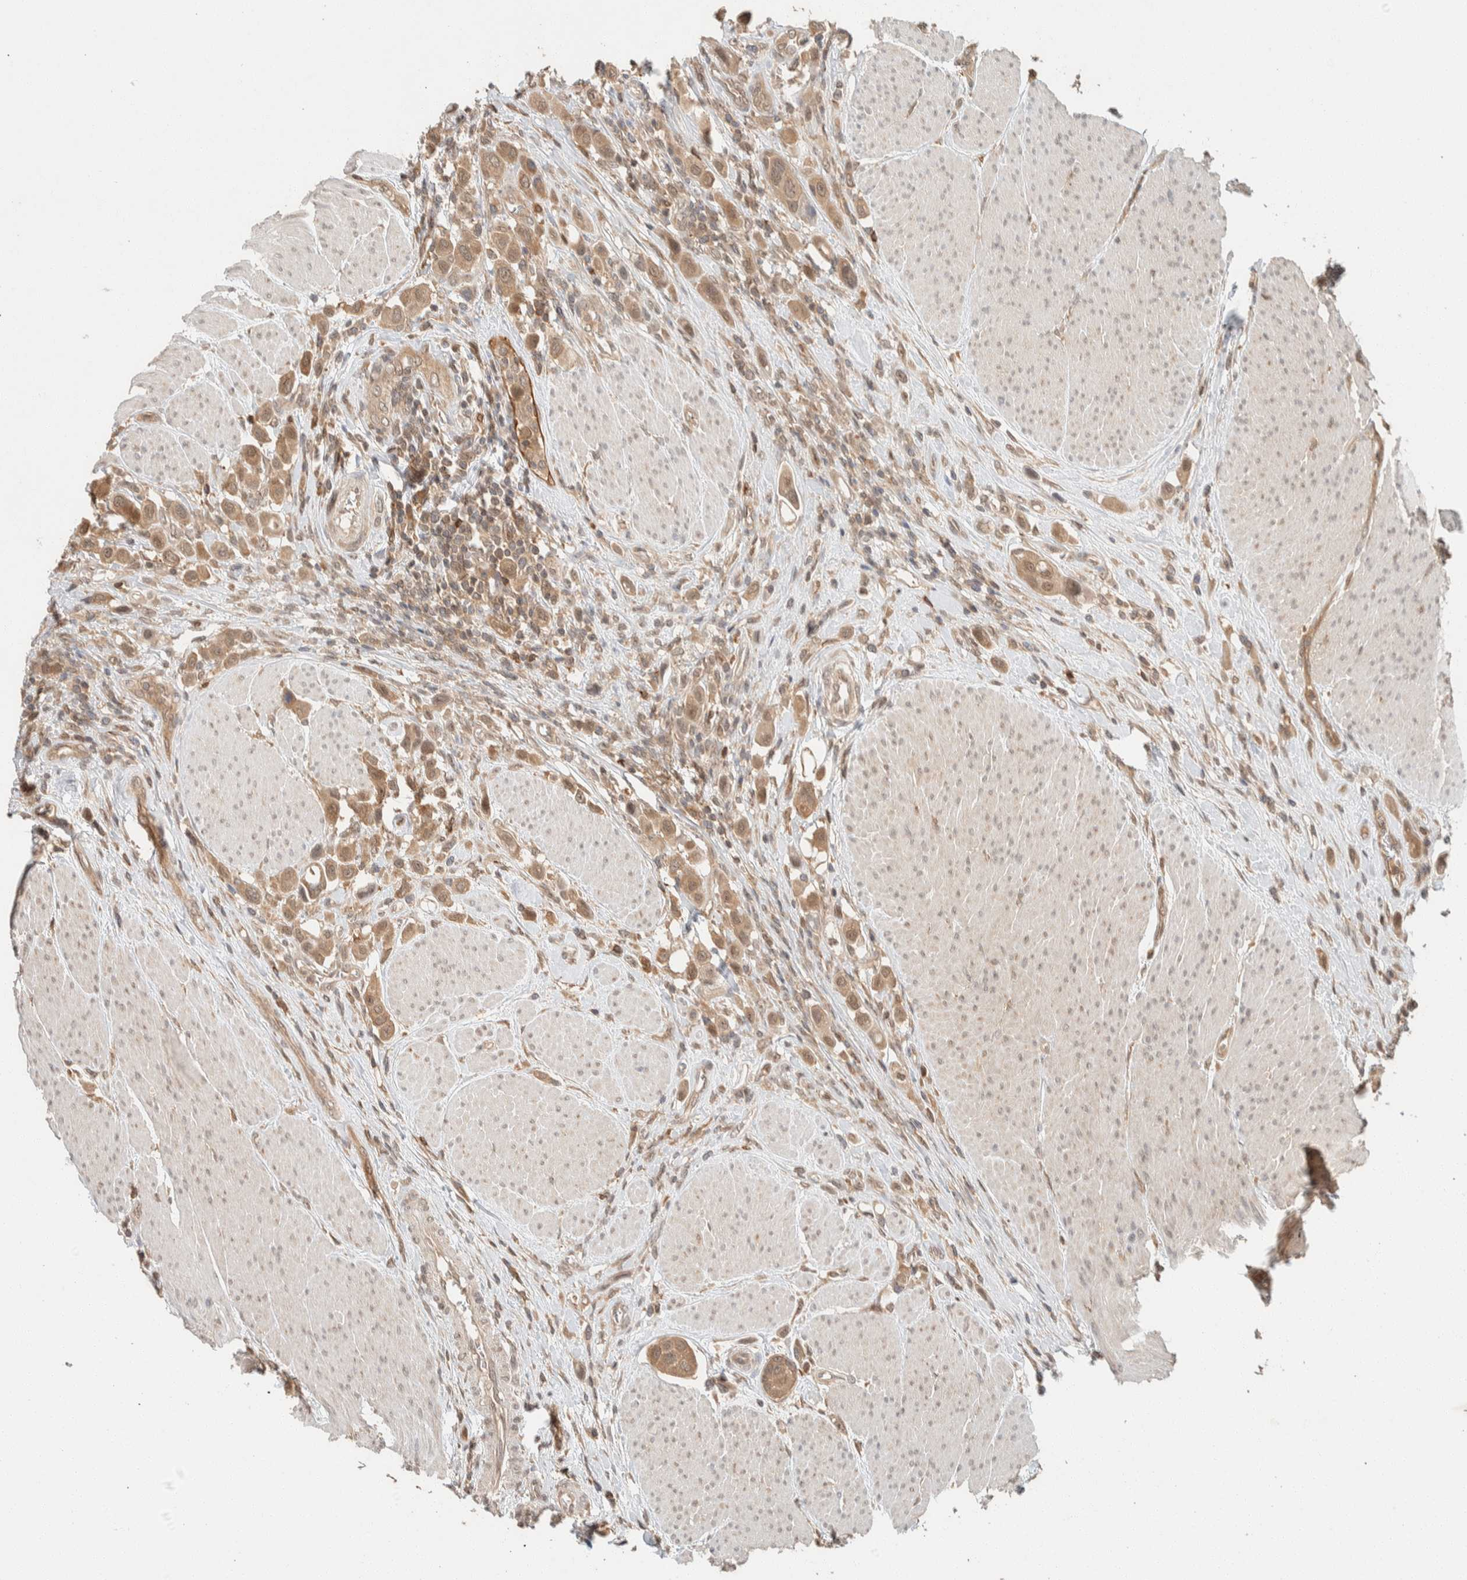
{"staining": {"intensity": "moderate", "quantity": ">75%", "location": "cytoplasmic/membranous,nuclear"}, "tissue": "urothelial cancer", "cell_type": "Tumor cells", "image_type": "cancer", "snomed": [{"axis": "morphology", "description": "Urothelial carcinoma, High grade"}, {"axis": "topography", "description": "Urinary bladder"}], "caption": "A high-resolution photomicrograph shows immunohistochemistry staining of urothelial carcinoma (high-grade), which shows moderate cytoplasmic/membranous and nuclear expression in about >75% of tumor cells.", "gene": "ZNF567", "patient": {"sex": "male", "age": 50}}